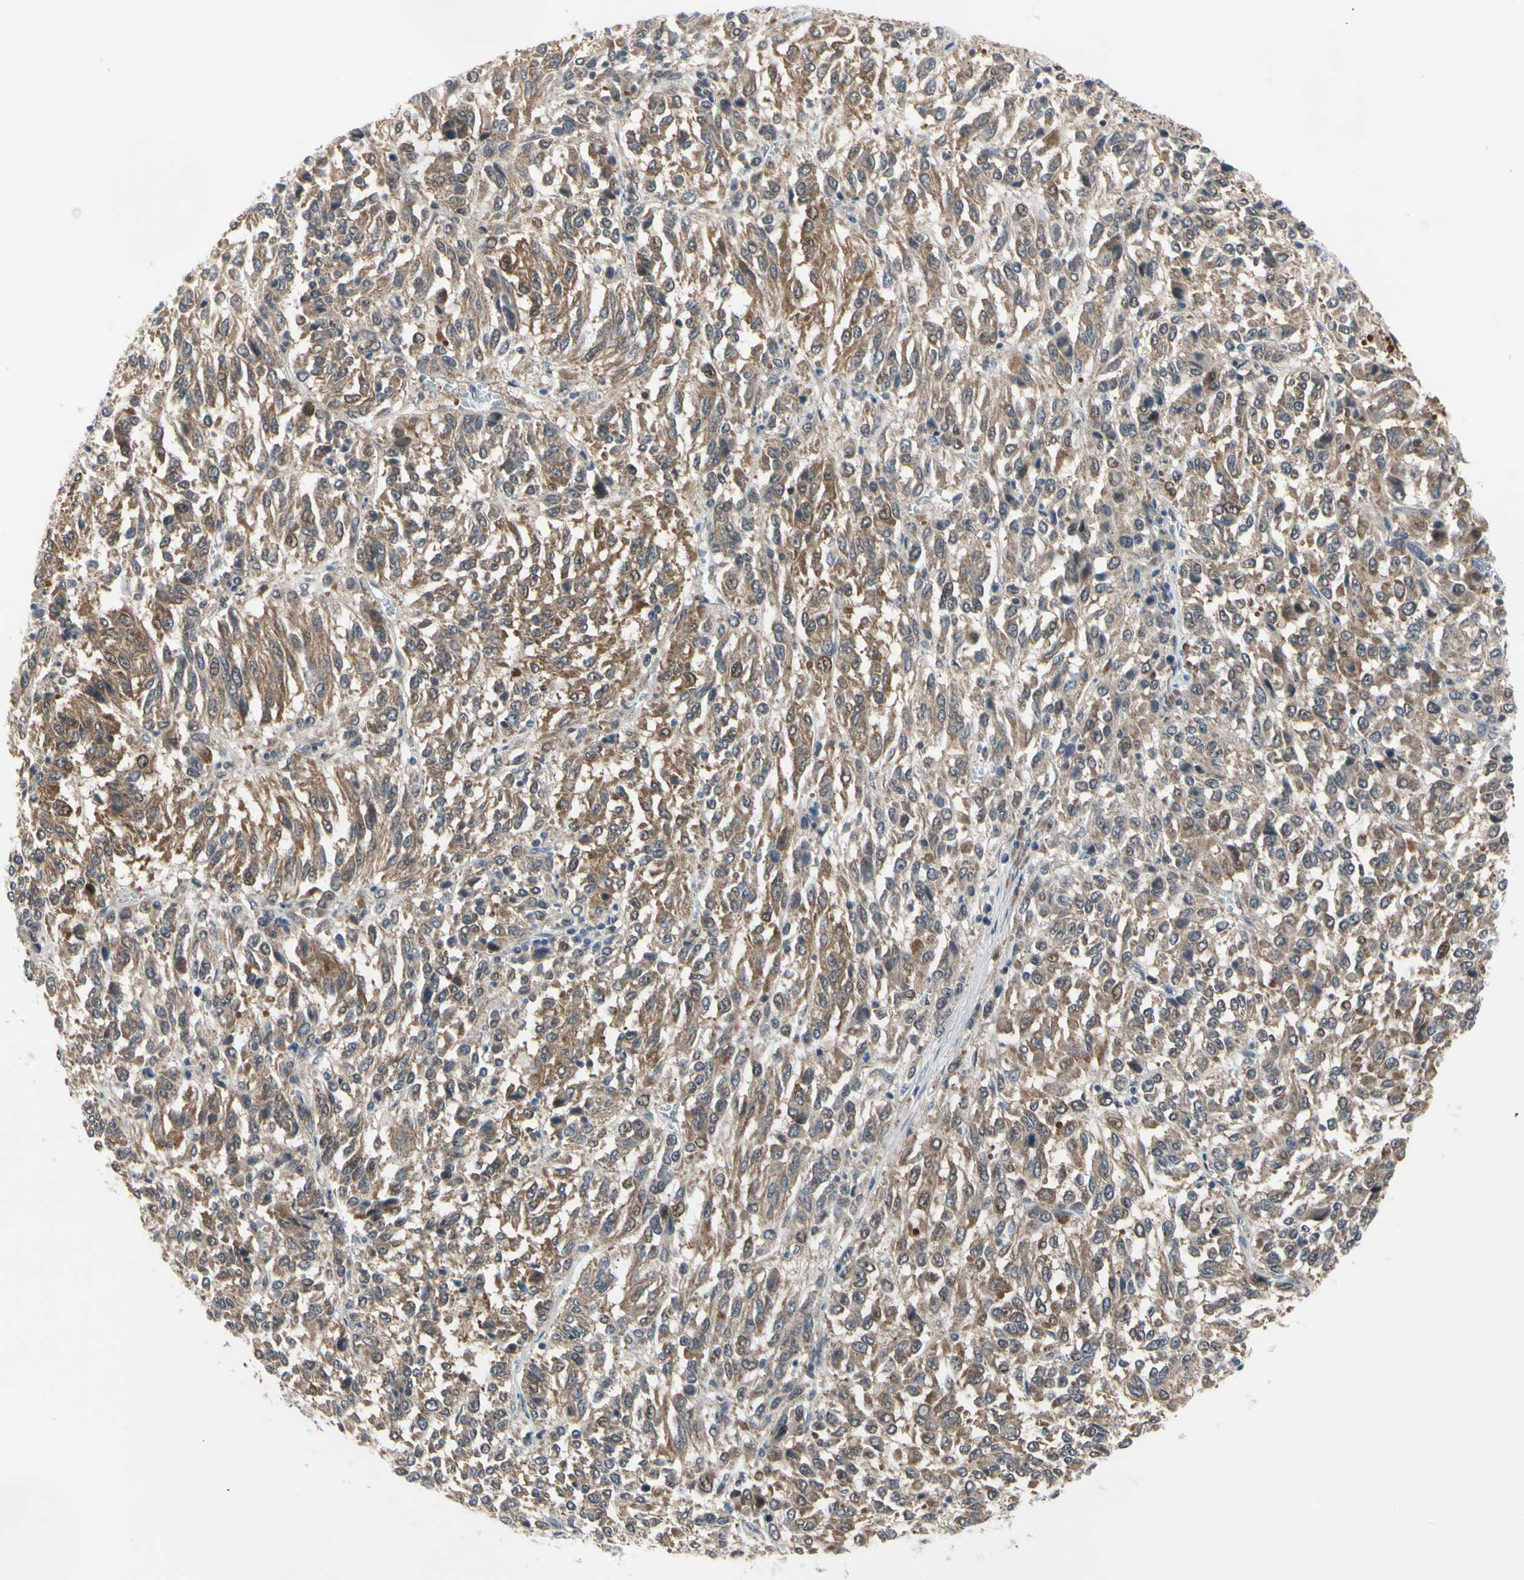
{"staining": {"intensity": "moderate", "quantity": ">75%", "location": "cytoplasmic/membranous"}, "tissue": "melanoma", "cell_type": "Tumor cells", "image_type": "cancer", "snomed": [{"axis": "morphology", "description": "Malignant melanoma, Metastatic site"}, {"axis": "topography", "description": "Lung"}], "caption": "Approximately >75% of tumor cells in human melanoma show moderate cytoplasmic/membranous protein staining as visualized by brown immunohistochemical staining.", "gene": "CDK5", "patient": {"sex": "male", "age": 64}}